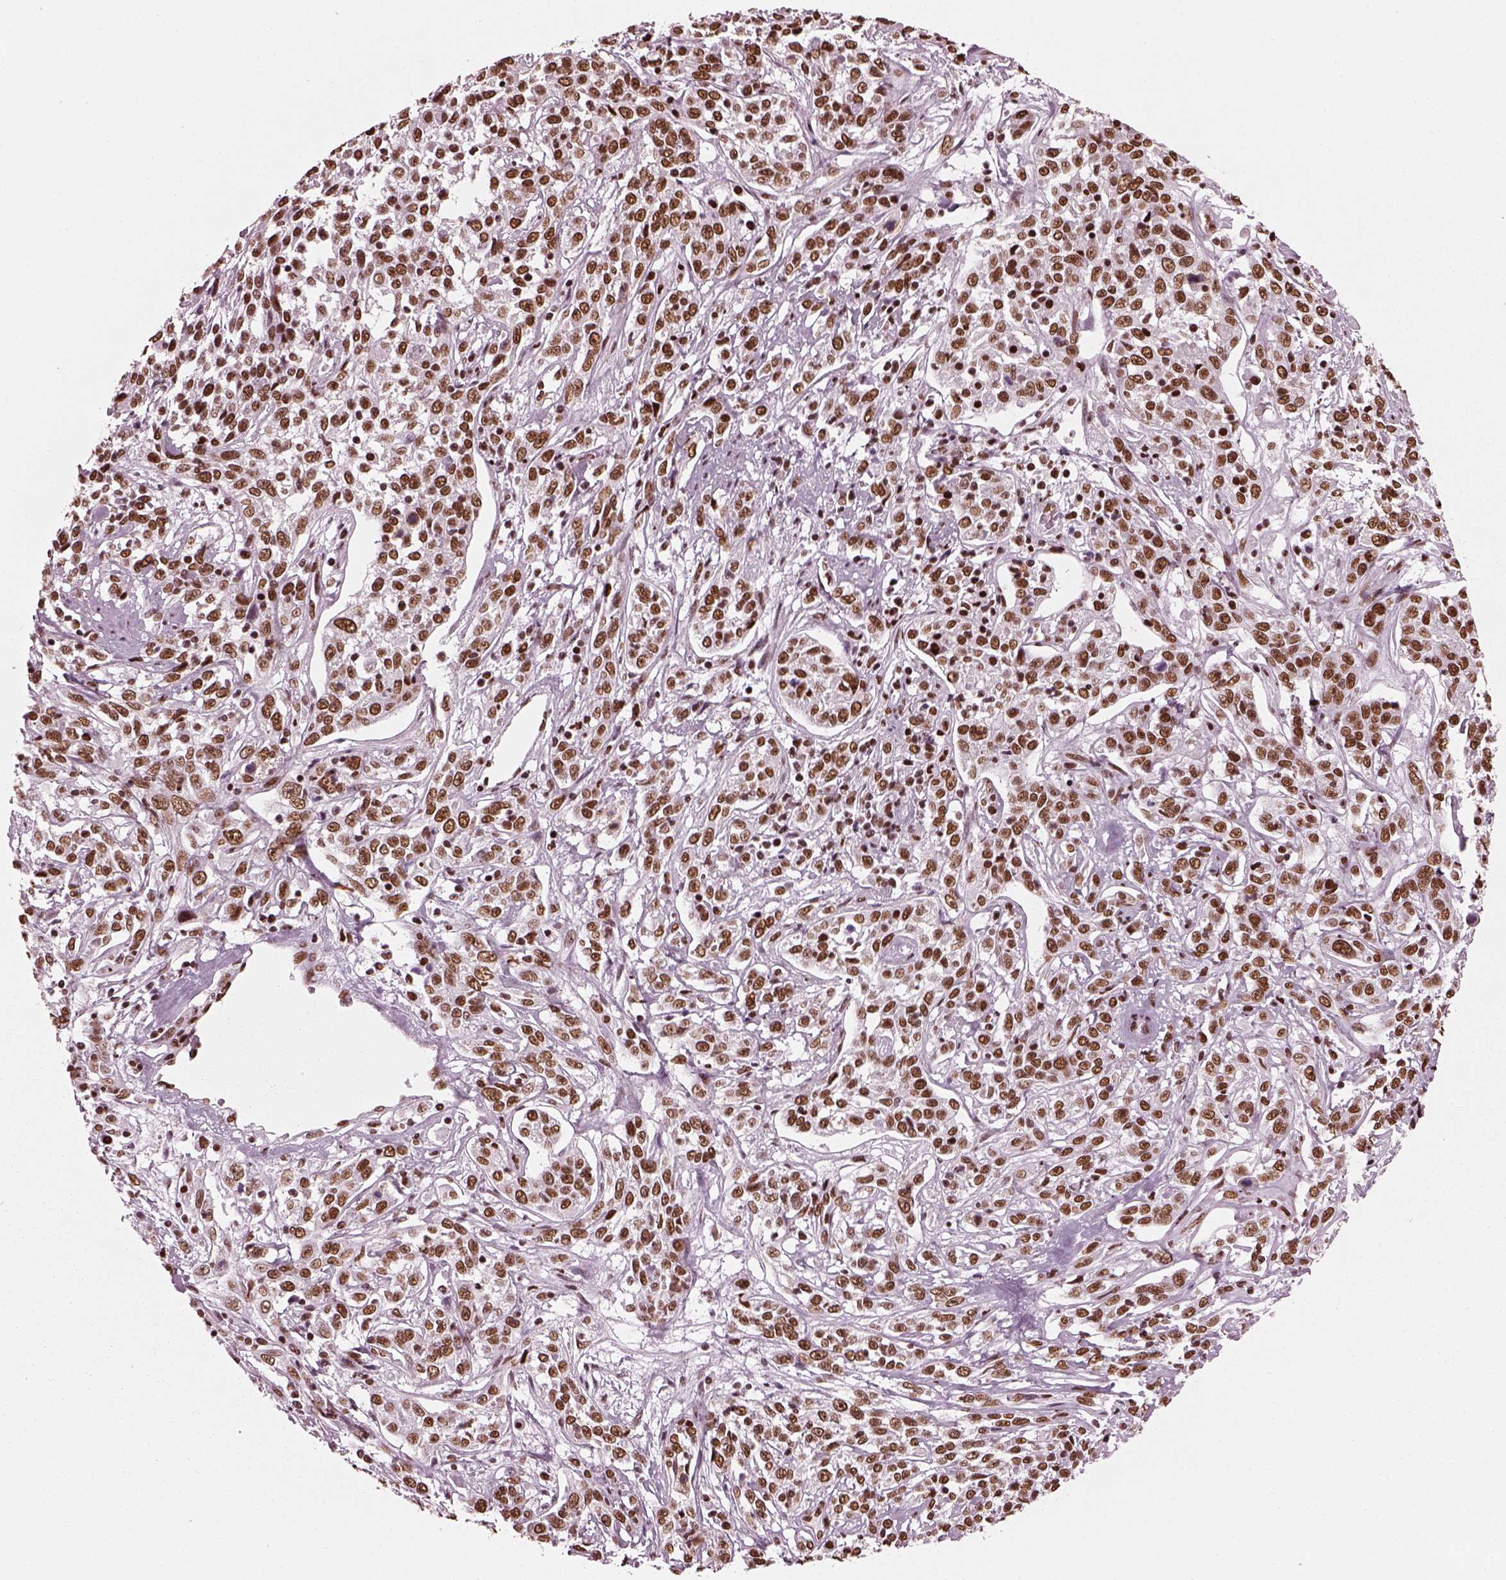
{"staining": {"intensity": "moderate", "quantity": ">75%", "location": "nuclear"}, "tissue": "cervical cancer", "cell_type": "Tumor cells", "image_type": "cancer", "snomed": [{"axis": "morphology", "description": "Adenocarcinoma, NOS"}, {"axis": "topography", "description": "Cervix"}], "caption": "Immunohistochemical staining of cervical cancer (adenocarcinoma) shows moderate nuclear protein staining in approximately >75% of tumor cells.", "gene": "CBFA2T3", "patient": {"sex": "female", "age": 40}}